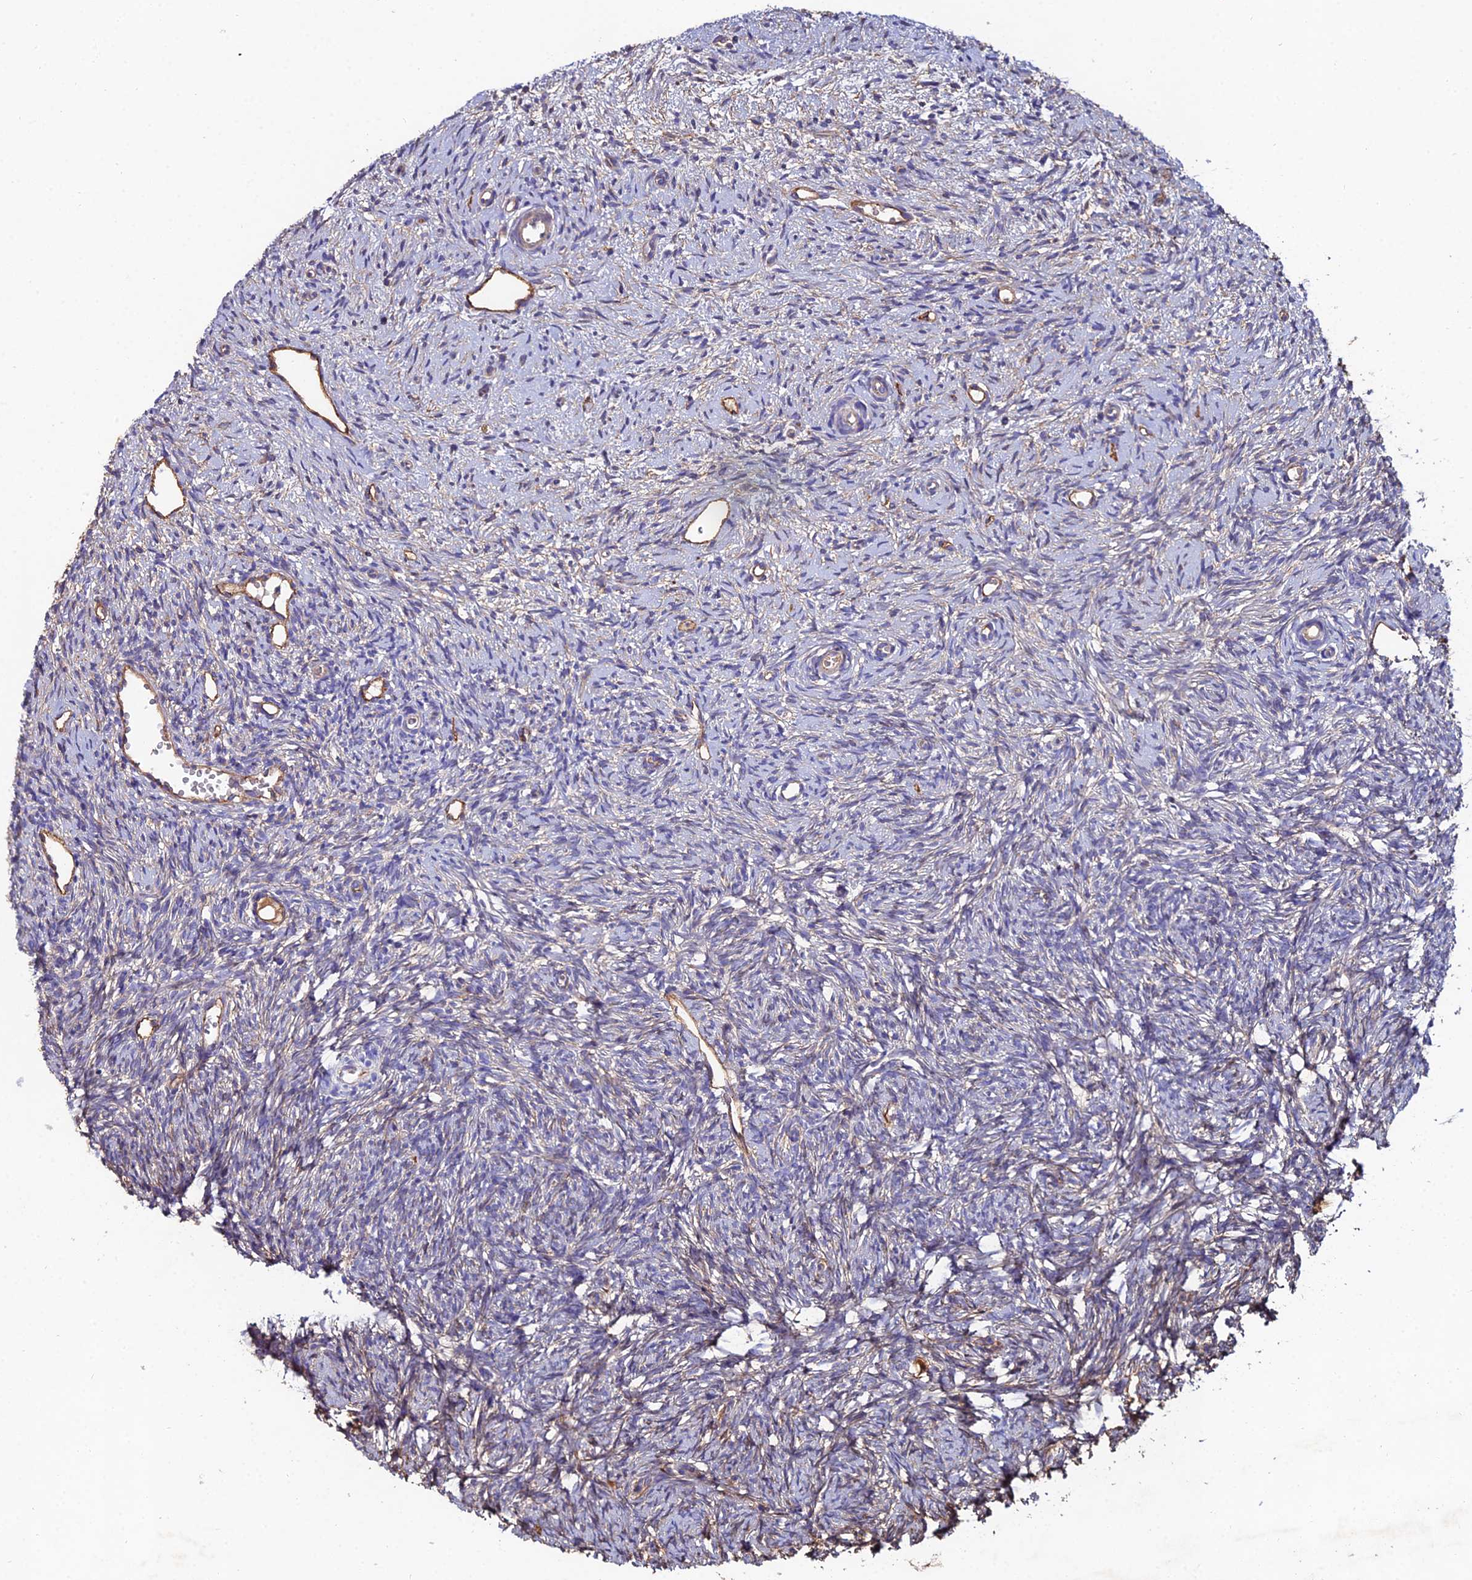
{"staining": {"intensity": "negative", "quantity": "none", "location": "none"}, "tissue": "ovary", "cell_type": "Follicle cells", "image_type": "normal", "snomed": [{"axis": "morphology", "description": "Normal tissue, NOS"}, {"axis": "topography", "description": "Ovary"}], "caption": "Immunohistochemistry (IHC) image of benign human ovary stained for a protein (brown), which exhibits no positivity in follicle cells.", "gene": "C6", "patient": {"sex": "female", "age": 51}}